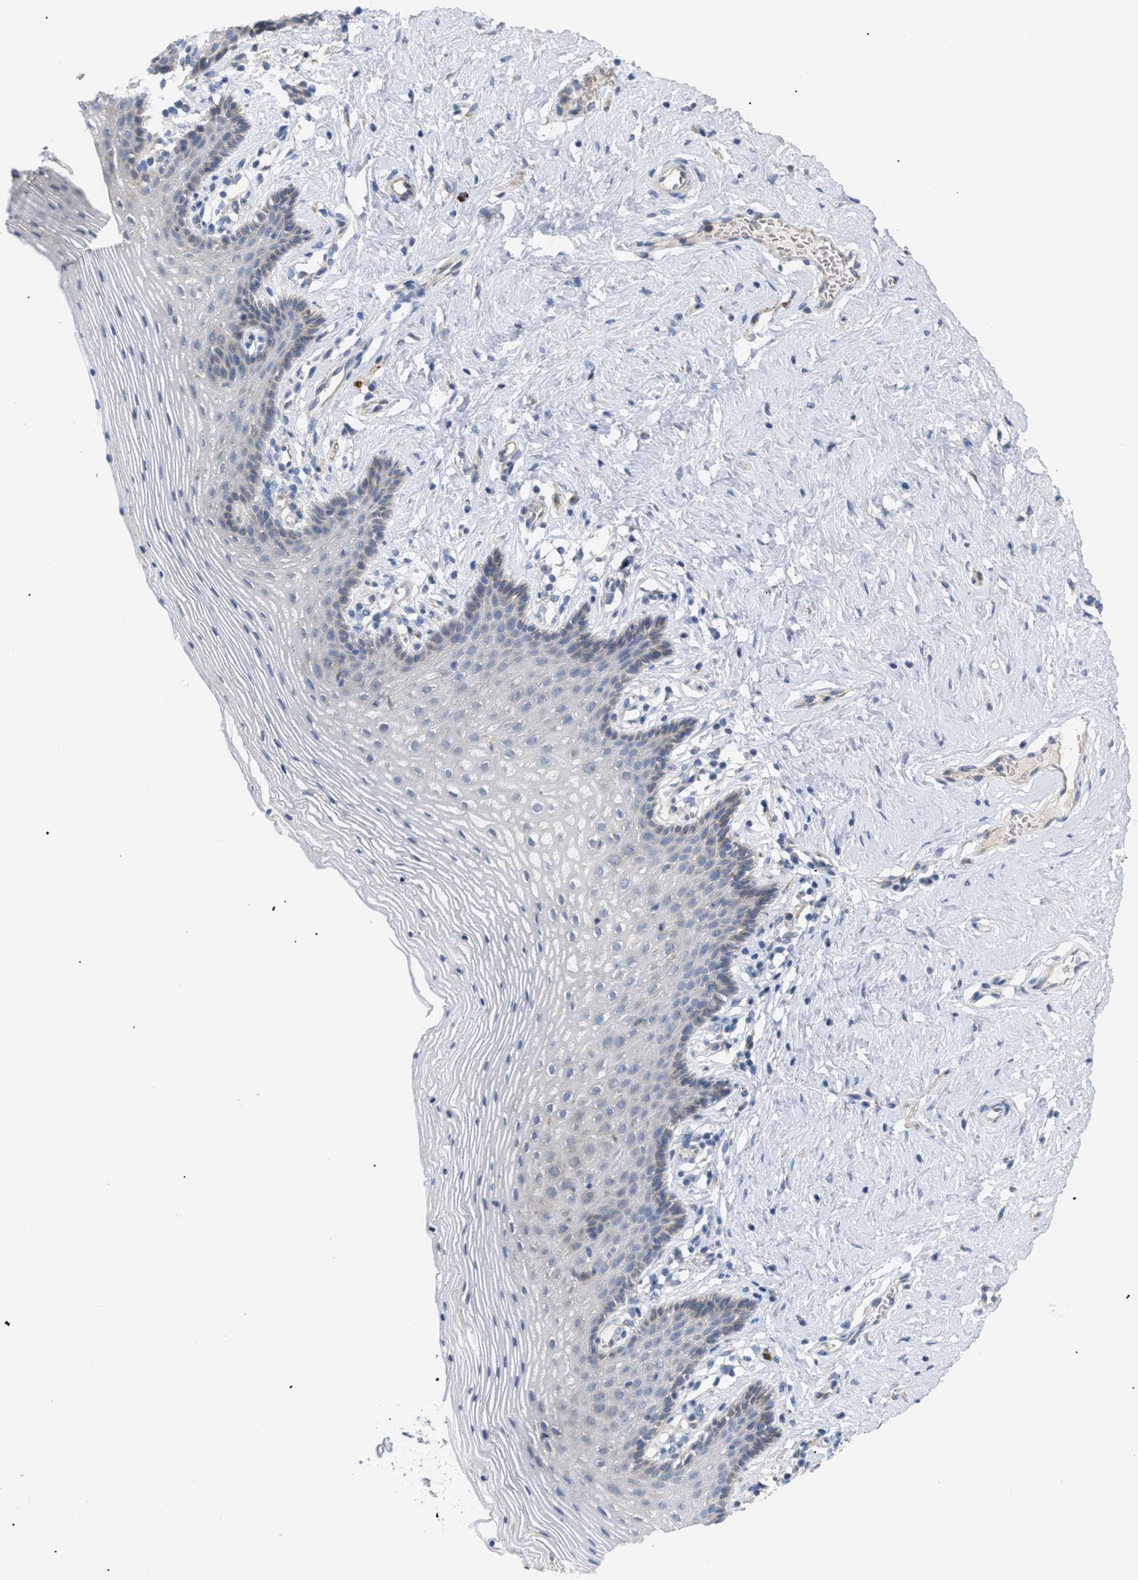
{"staining": {"intensity": "weak", "quantity": "<25%", "location": "cytoplasmic/membranous"}, "tissue": "vagina", "cell_type": "Squamous epithelial cells", "image_type": "normal", "snomed": [{"axis": "morphology", "description": "Normal tissue, NOS"}, {"axis": "topography", "description": "Vagina"}], "caption": "Photomicrograph shows no protein staining in squamous epithelial cells of benign vagina. (DAB (3,3'-diaminobenzidine) immunohistochemistry (IHC) visualized using brightfield microscopy, high magnification).", "gene": "SLC50A1", "patient": {"sex": "female", "age": 32}}